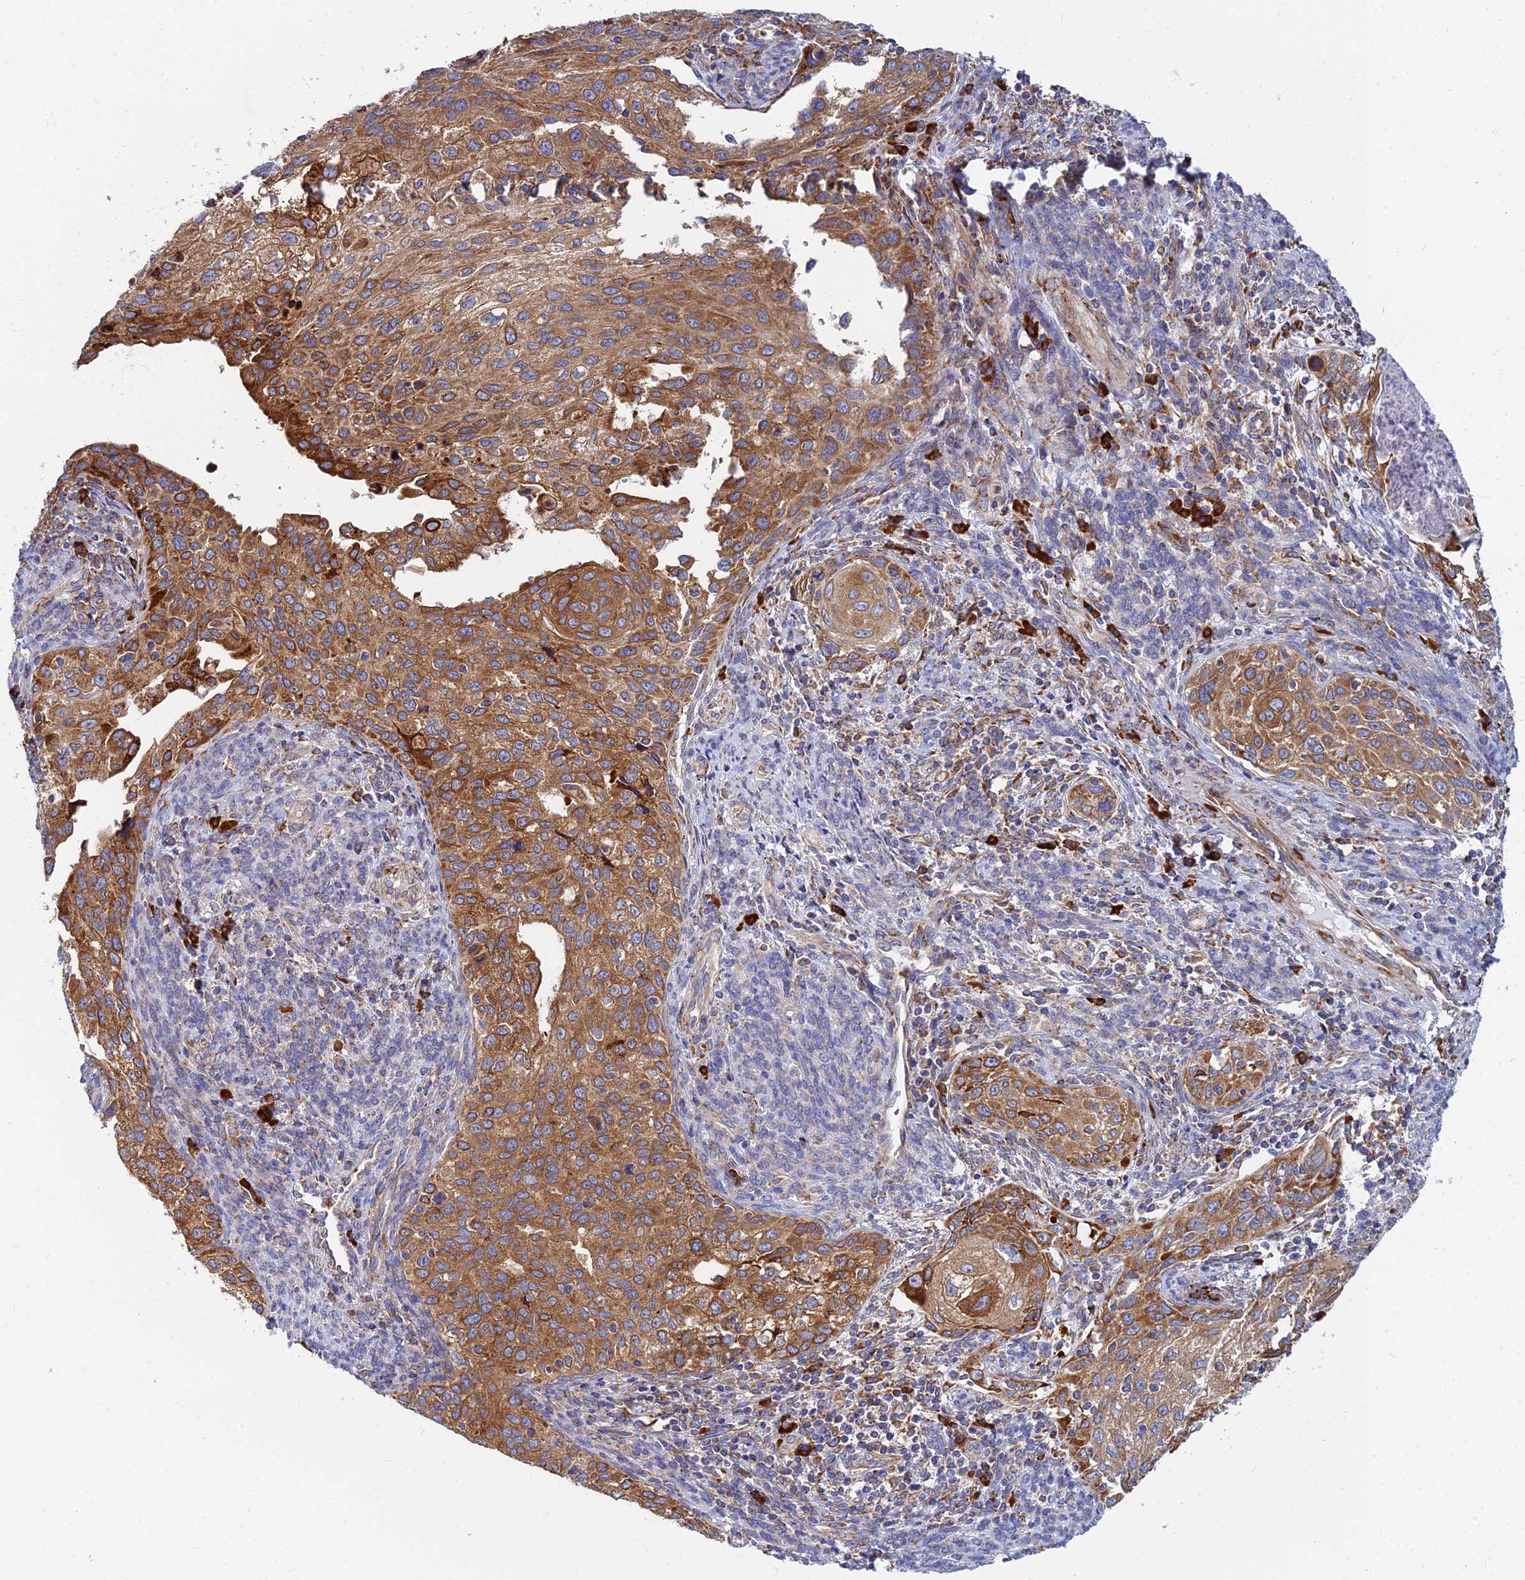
{"staining": {"intensity": "moderate", "quantity": ">75%", "location": "cytoplasmic/membranous"}, "tissue": "cervical cancer", "cell_type": "Tumor cells", "image_type": "cancer", "snomed": [{"axis": "morphology", "description": "Squamous cell carcinoma, NOS"}, {"axis": "topography", "description": "Cervix"}], "caption": "Immunohistochemistry photomicrograph of neoplastic tissue: human cervical cancer stained using IHC exhibits medium levels of moderate protein expression localized specifically in the cytoplasmic/membranous of tumor cells, appearing as a cytoplasmic/membranous brown color.", "gene": "CCT6B", "patient": {"sex": "female", "age": 67}}